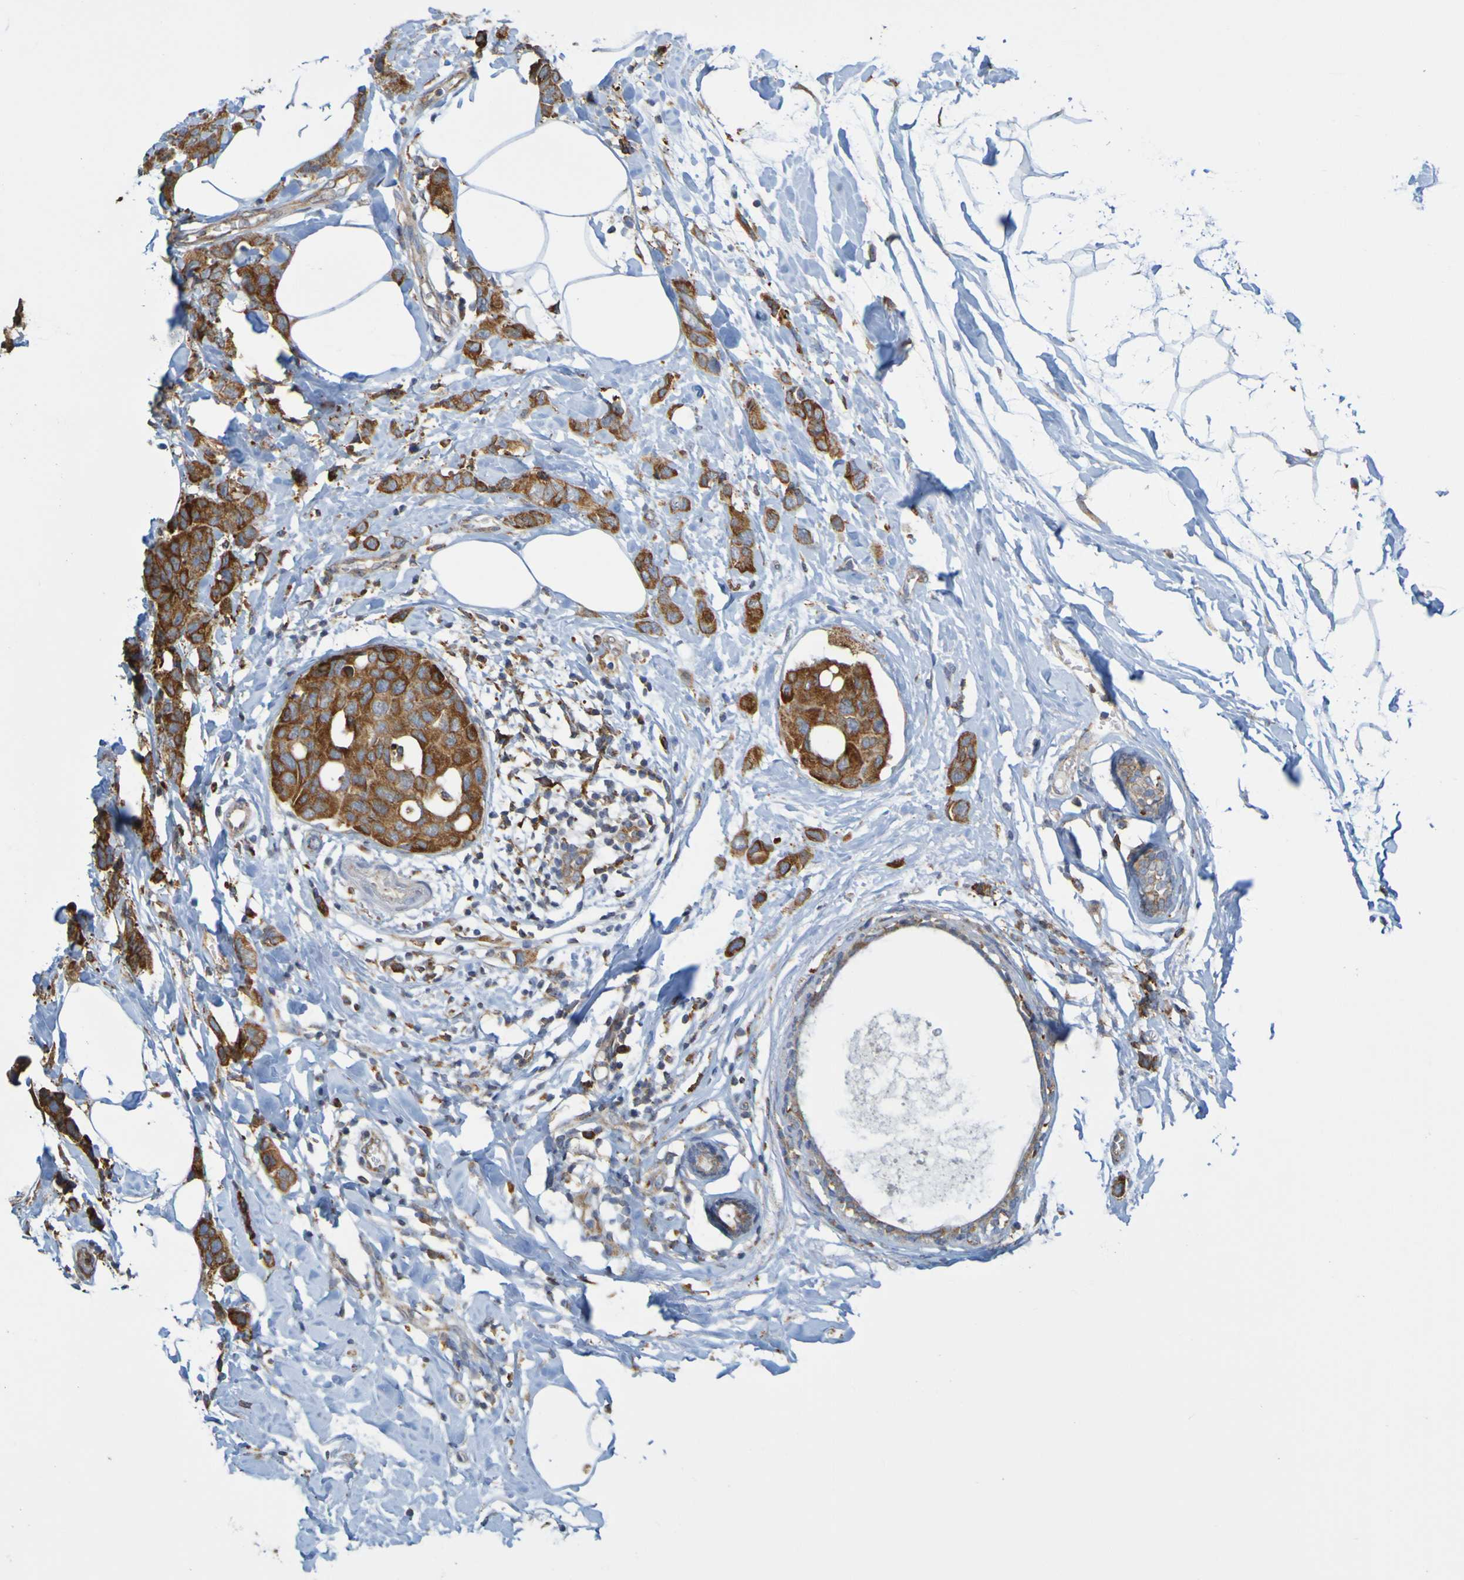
{"staining": {"intensity": "strong", "quantity": ">75%", "location": "cytoplasmic/membranous"}, "tissue": "breast cancer", "cell_type": "Tumor cells", "image_type": "cancer", "snomed": [{"axis": "morphology", "description": "Normal tissue, NOS"}, {"axis": "morphology", "description": "Duct carcinoma"}, {"axis": "topography", "description": "Breast"}], "caption": "Immunohistochemical staining of breast cancer (invasive ductal carcinoma) reveals strong cytoplasmic/membranous protein expression in about >75% of tumor cells.", "gene": "PDIA3", "patient": {"sex": "female", "age": 50}}